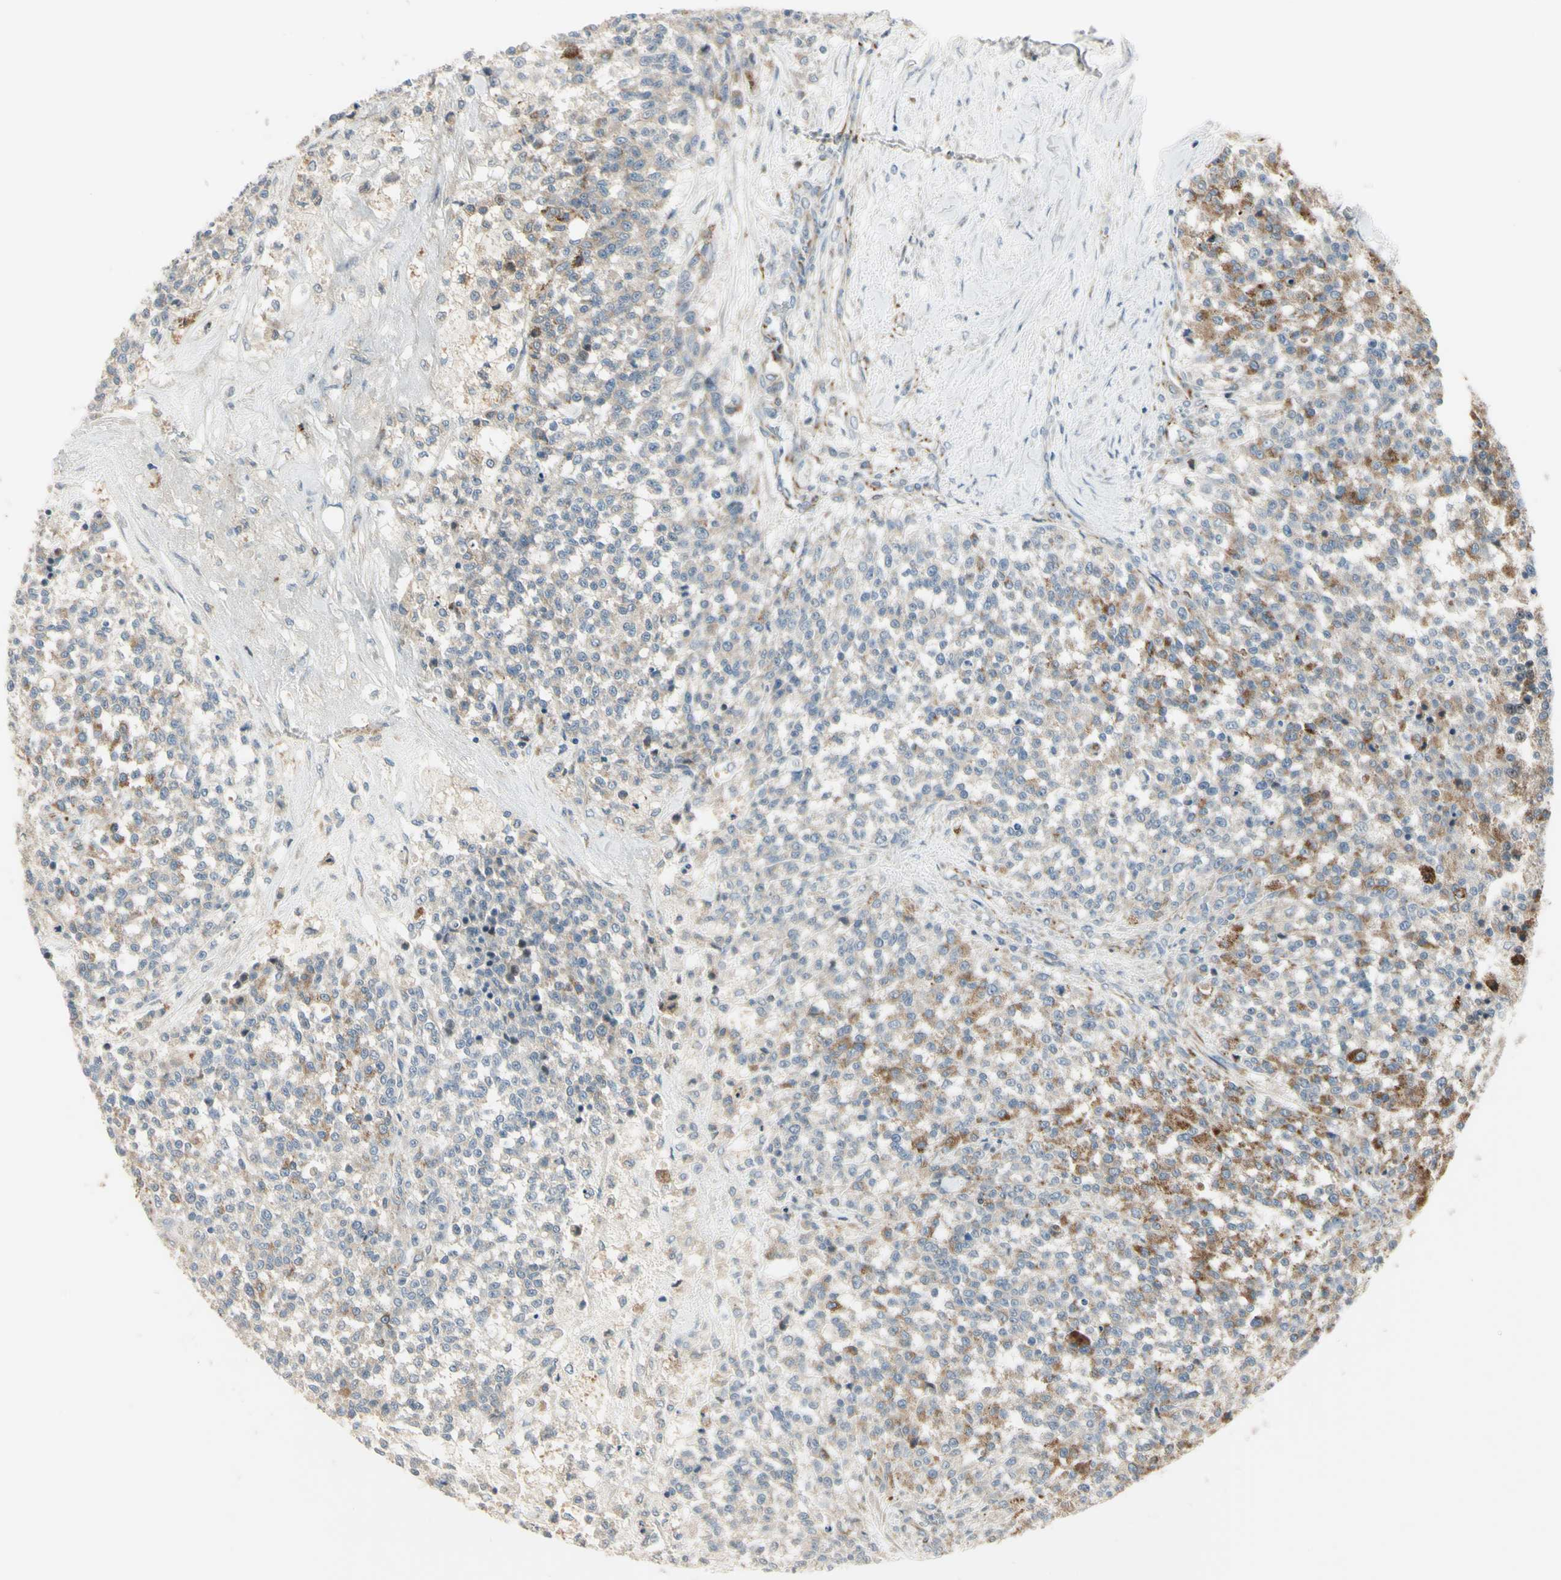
{"staining": {"intensity": "moderate", "quantity": "<25%", "location": "cytoplasmic/membranous"}, "tissue": "testis cancer", "cell_type": "Tumor cells", "image_type": "cancer", "snomed": [{"axis": "morphology", "description": "Seminoma, NOS"}, {"axis": "topography", "description": "Testis"}], "caption": "Moderate cytoplasmic/membranous positivity for a protein is seen in about <25% of tumor cells of testis cancer (seminoma) using immunohistochemistry.", "gene": "NDFIP1", "patient": {"sex": "male", "age": 59}}